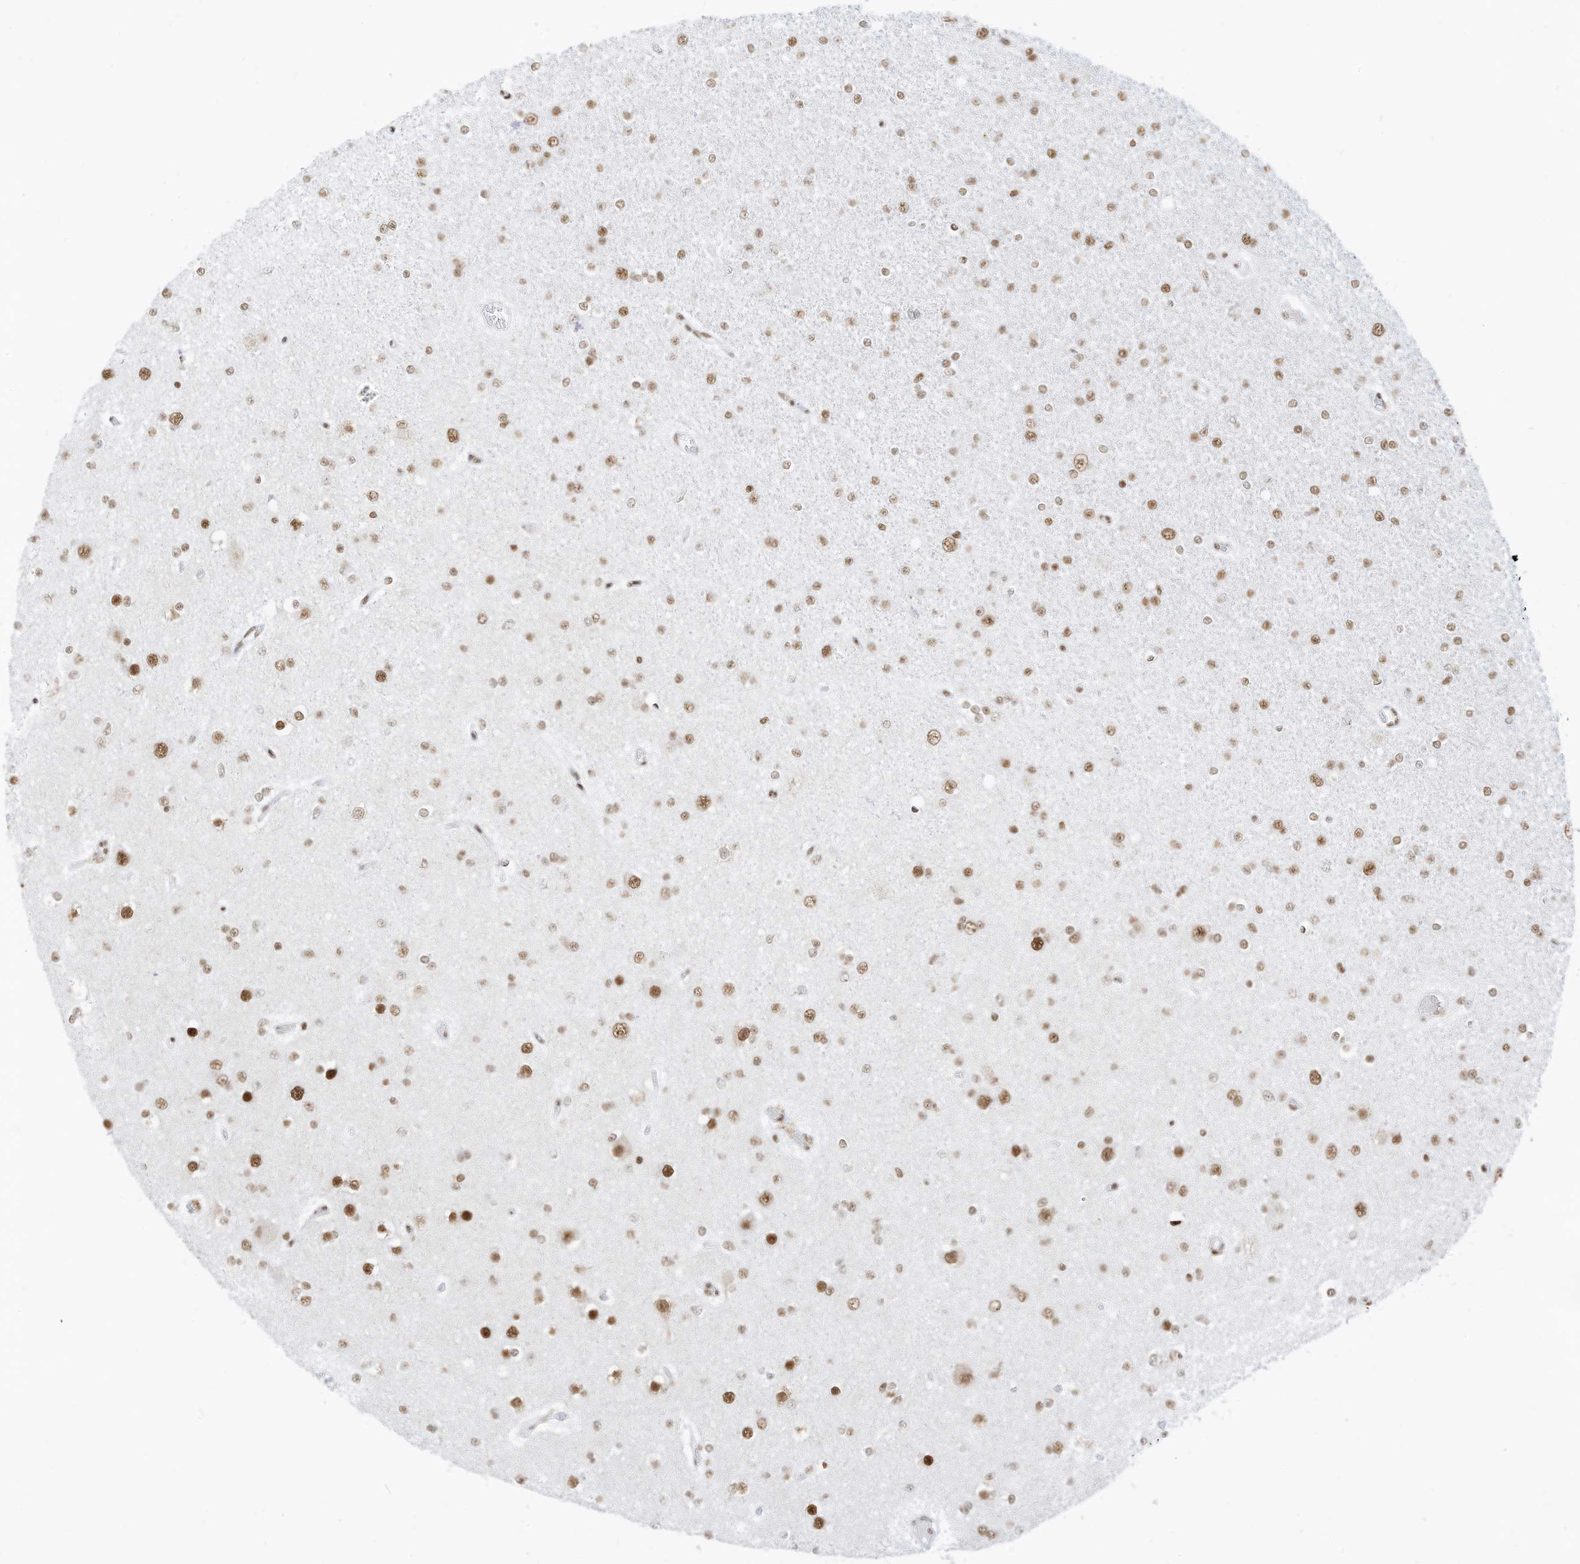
{"staining": {"intensity": "moderate", "quantity": ">75%", "location": "nuclear"}, "tissue": "glioma", "cell_type": "Tumor cells", "image_type": "cancer", "snomed": [{"axis": "morphology", "description": "Glioma, malignant, Low grade"}, {"axis": "topography", "description": "Brain"}], "caption": "Tumor cells demonstrate medium levels of moderate nuclear staining in approximately >75% of cells in human glioma. (Stains: DAB (3,3'-diaminobenzidine) in brown, nuclei in blue, Microscopy: brightfield microscopy at high magnification).", "gene": "SMARCA2", "patient": {"sex": "female", "age": 22}}